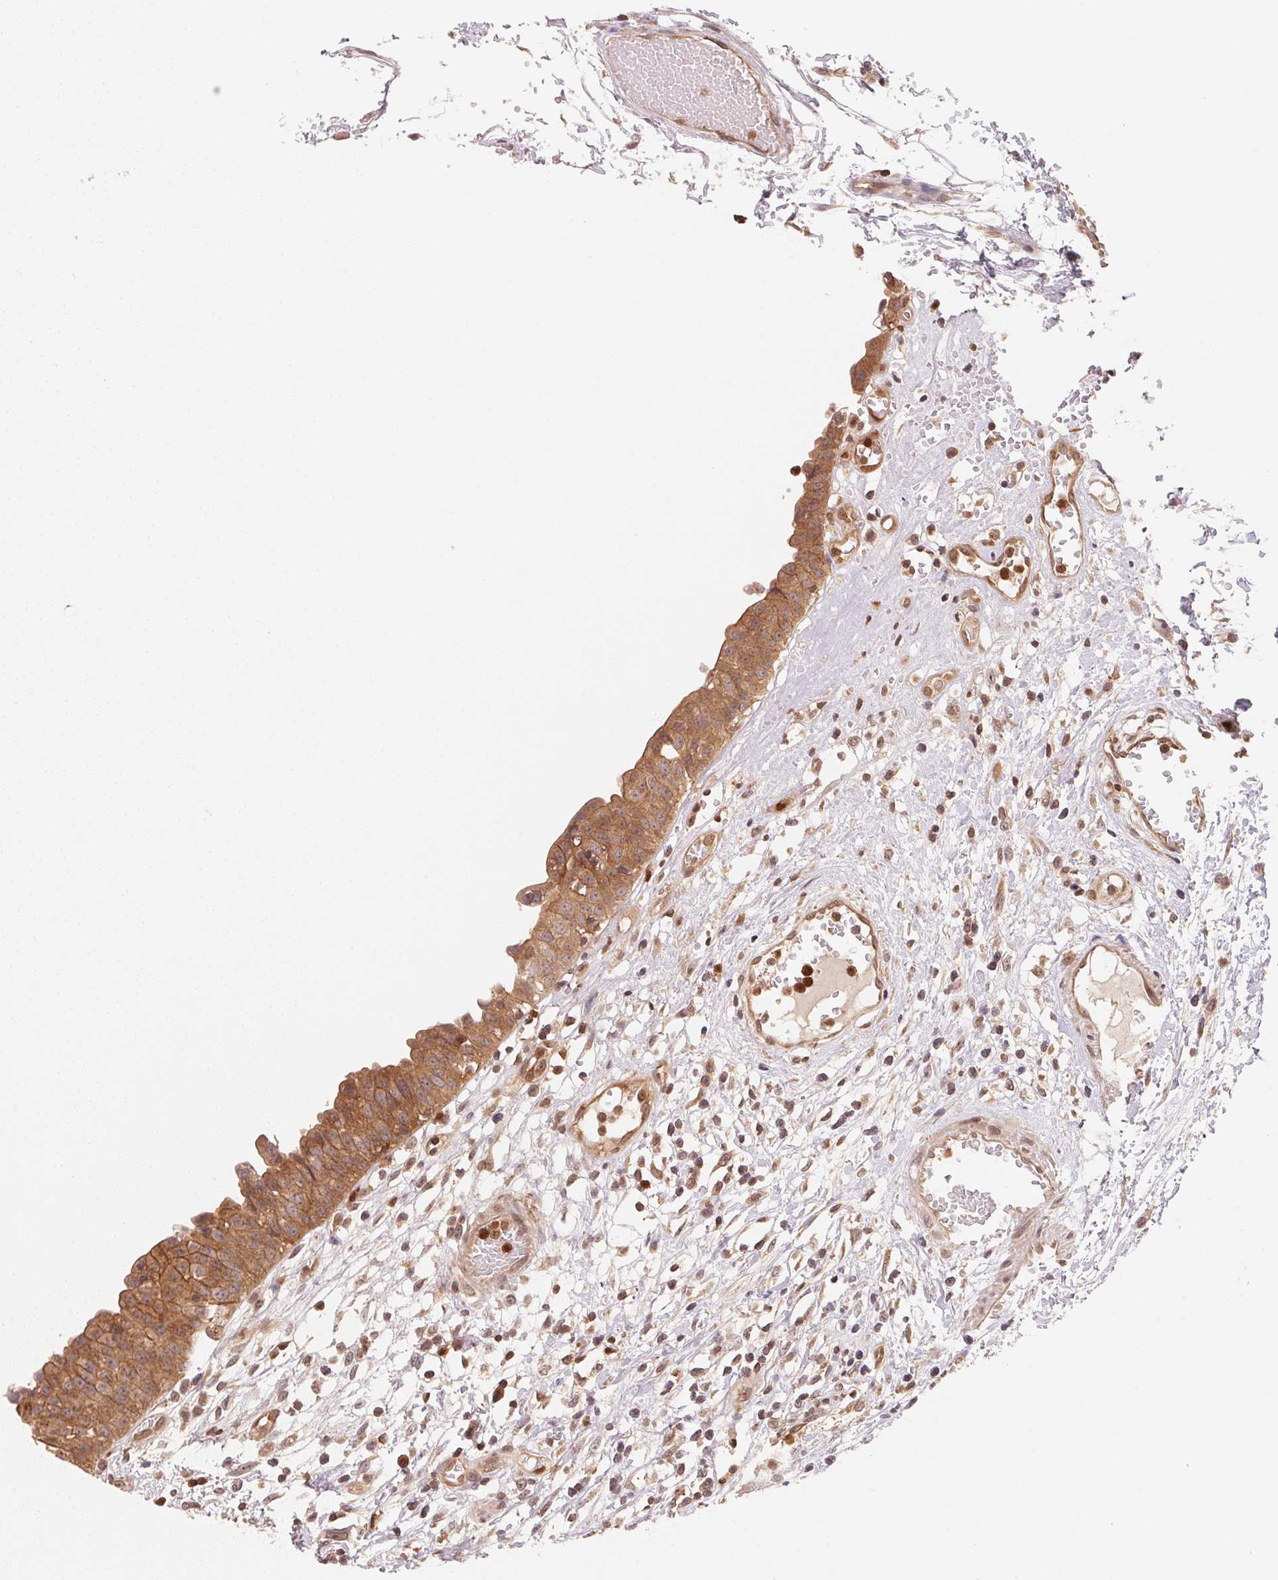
{"staining": {"intensity": "strong", "quantity": ">75%", "location": "cytoplasmic/membranous,nuclear"}, "tissue": "urinary bladder", "cell_type": "Urothelial cells", "image_type": "normal", "snomed": [{"axis": "morphology", "description": "Normal tissue, NOS"}, {"axis": "topography", "description": "Urinary bladder"}], "caption": "Benign urinary bladder reveals strong cytoplasmic/membranous,nuclear positivity in approximately >75% of urothelial cells, visualized by immunohistochemistry.", "gene": "CCDC102B", "patient": {"sex": "male", "age": 64}}